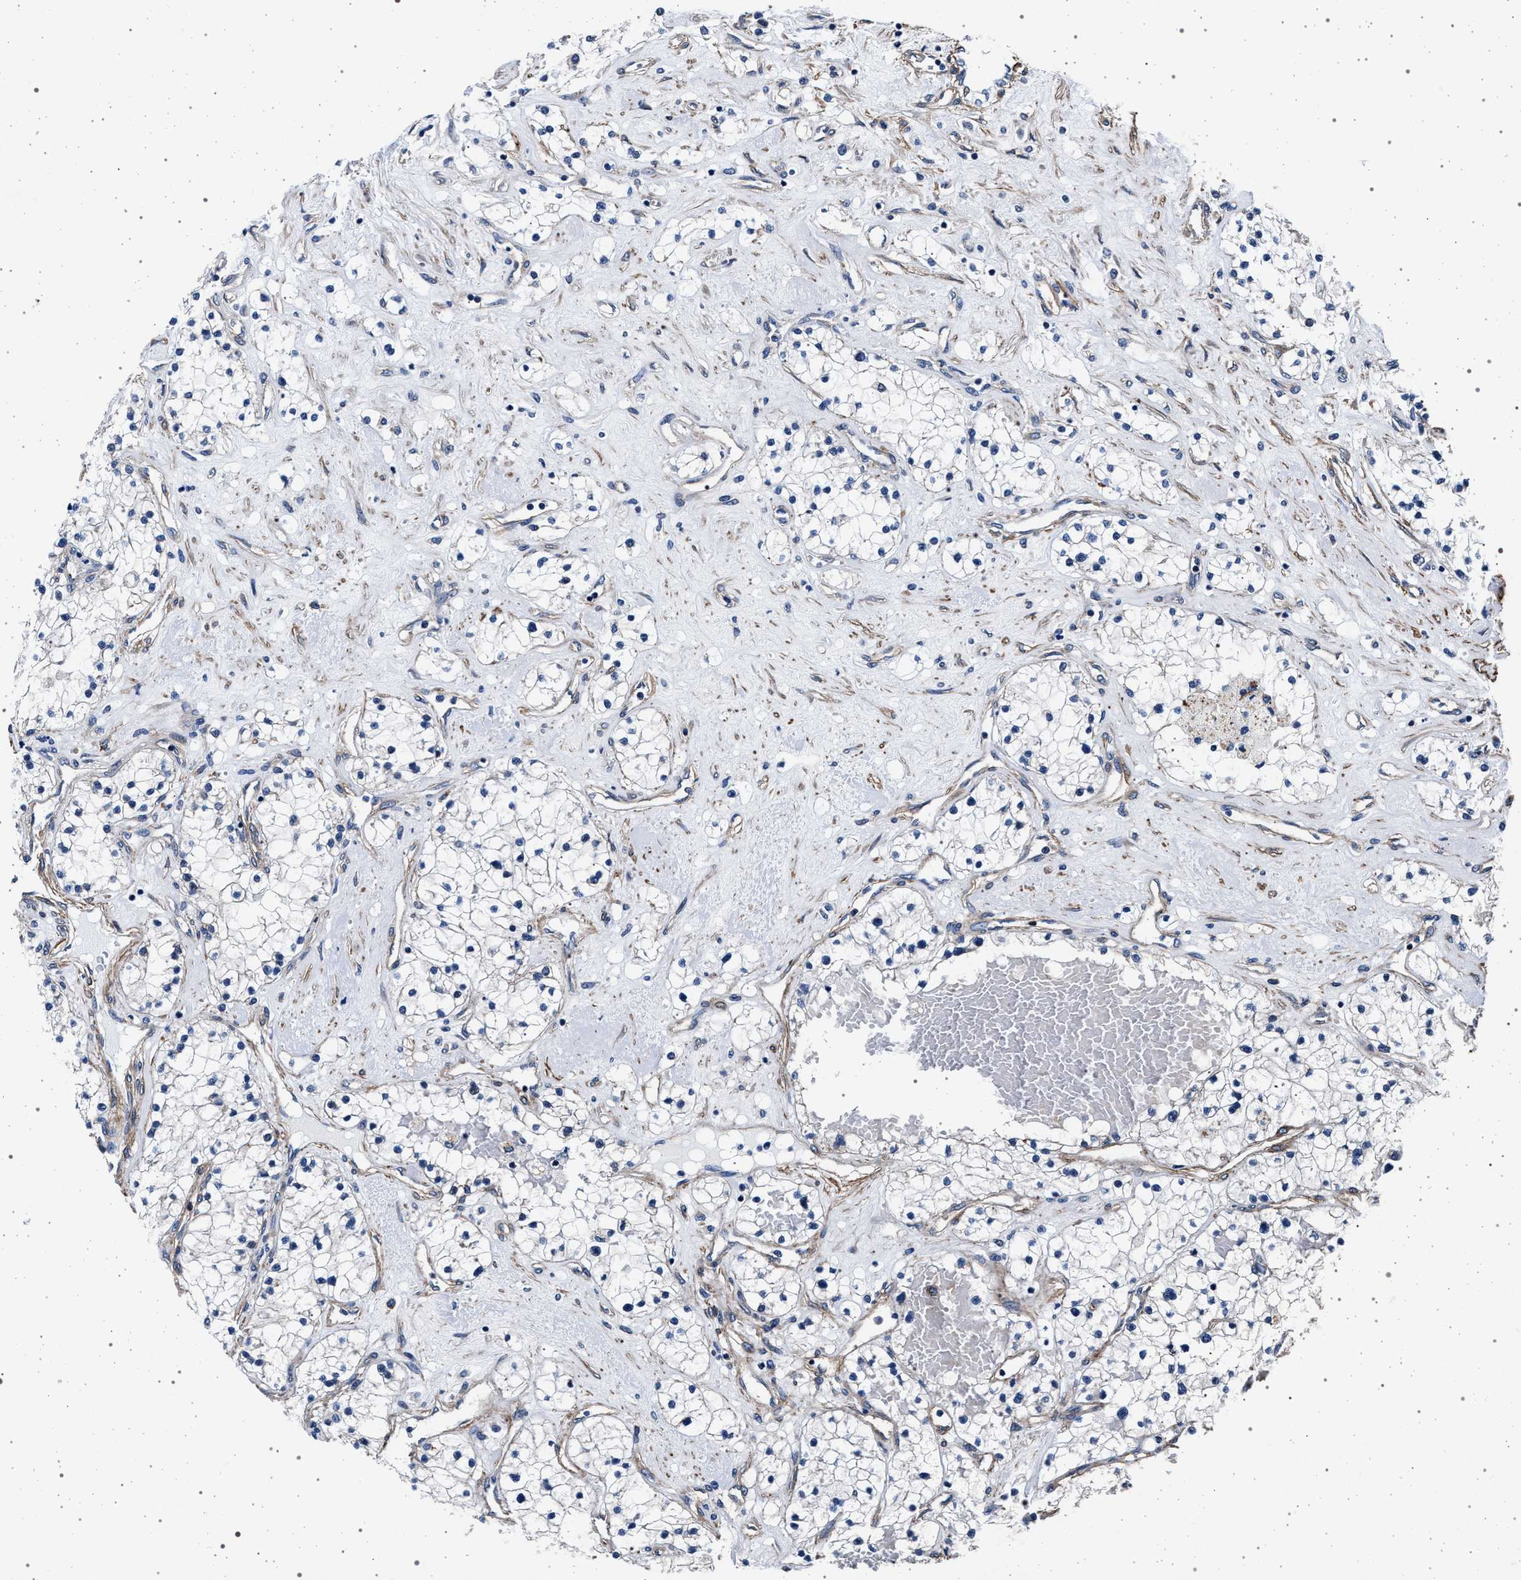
{"staining": {"intensity": "negative", "quantity": "none", "location": "none"}, "tissue": "renal cancer", "cell_type": "Tumor cells", "image_type": "cancer", "snomed": [{"axis": "morphology", "description": "Adenocarcinoma, NOS"}, {"axis": "topography", "description": "Kidney"}], "caption": "Immunohistochemistry of adenocarcinoma (renal) displays no expression in tumor cells.", "gene": "KCNK6", "patient": {"sex": "male", "age": 68}}